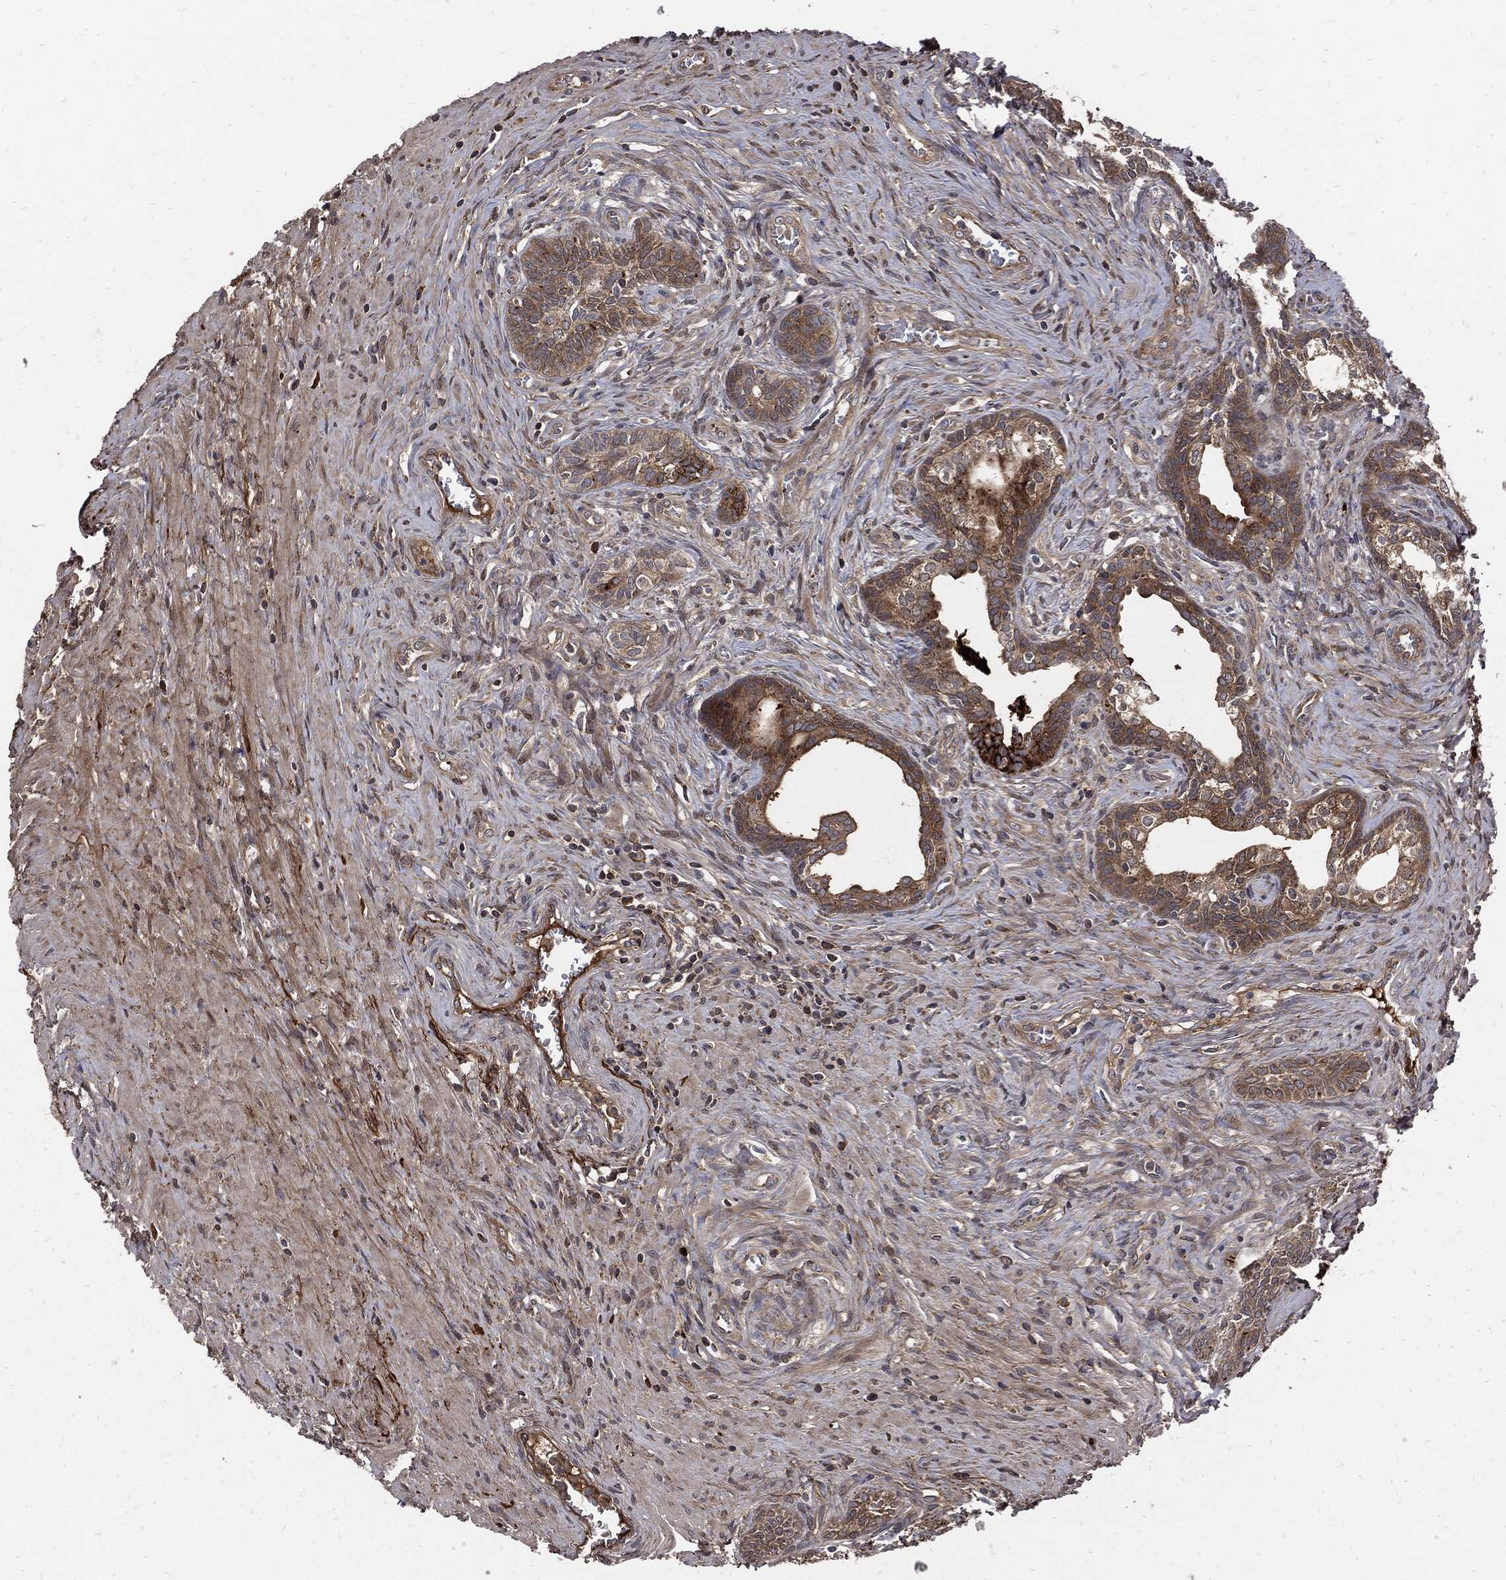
{"staining": {"intensity": "moderate", "quantity": ">75%", "location": "cytoplasmic/membranous"}, "tissue": "prostate cancer", "cell_type": "Tumor cells", "image_type": "cancer", "snomed": [{"axis": "morphology", "description": "Adenocarcinoma, NOS"}, {"axis": "morphology", "description": "Adenocarcinoma, High grade"}, {"axis": "topography", "description": "Prostate"}], "caption": "The histopathology image demonstrates a brown stain indicating the presence of a protein in the cytoplasmic/membranous of tumor cells in adenocarcinoma (prostate).", "gene": "CLU", "patient": {"sex": "male", "age": 61}}